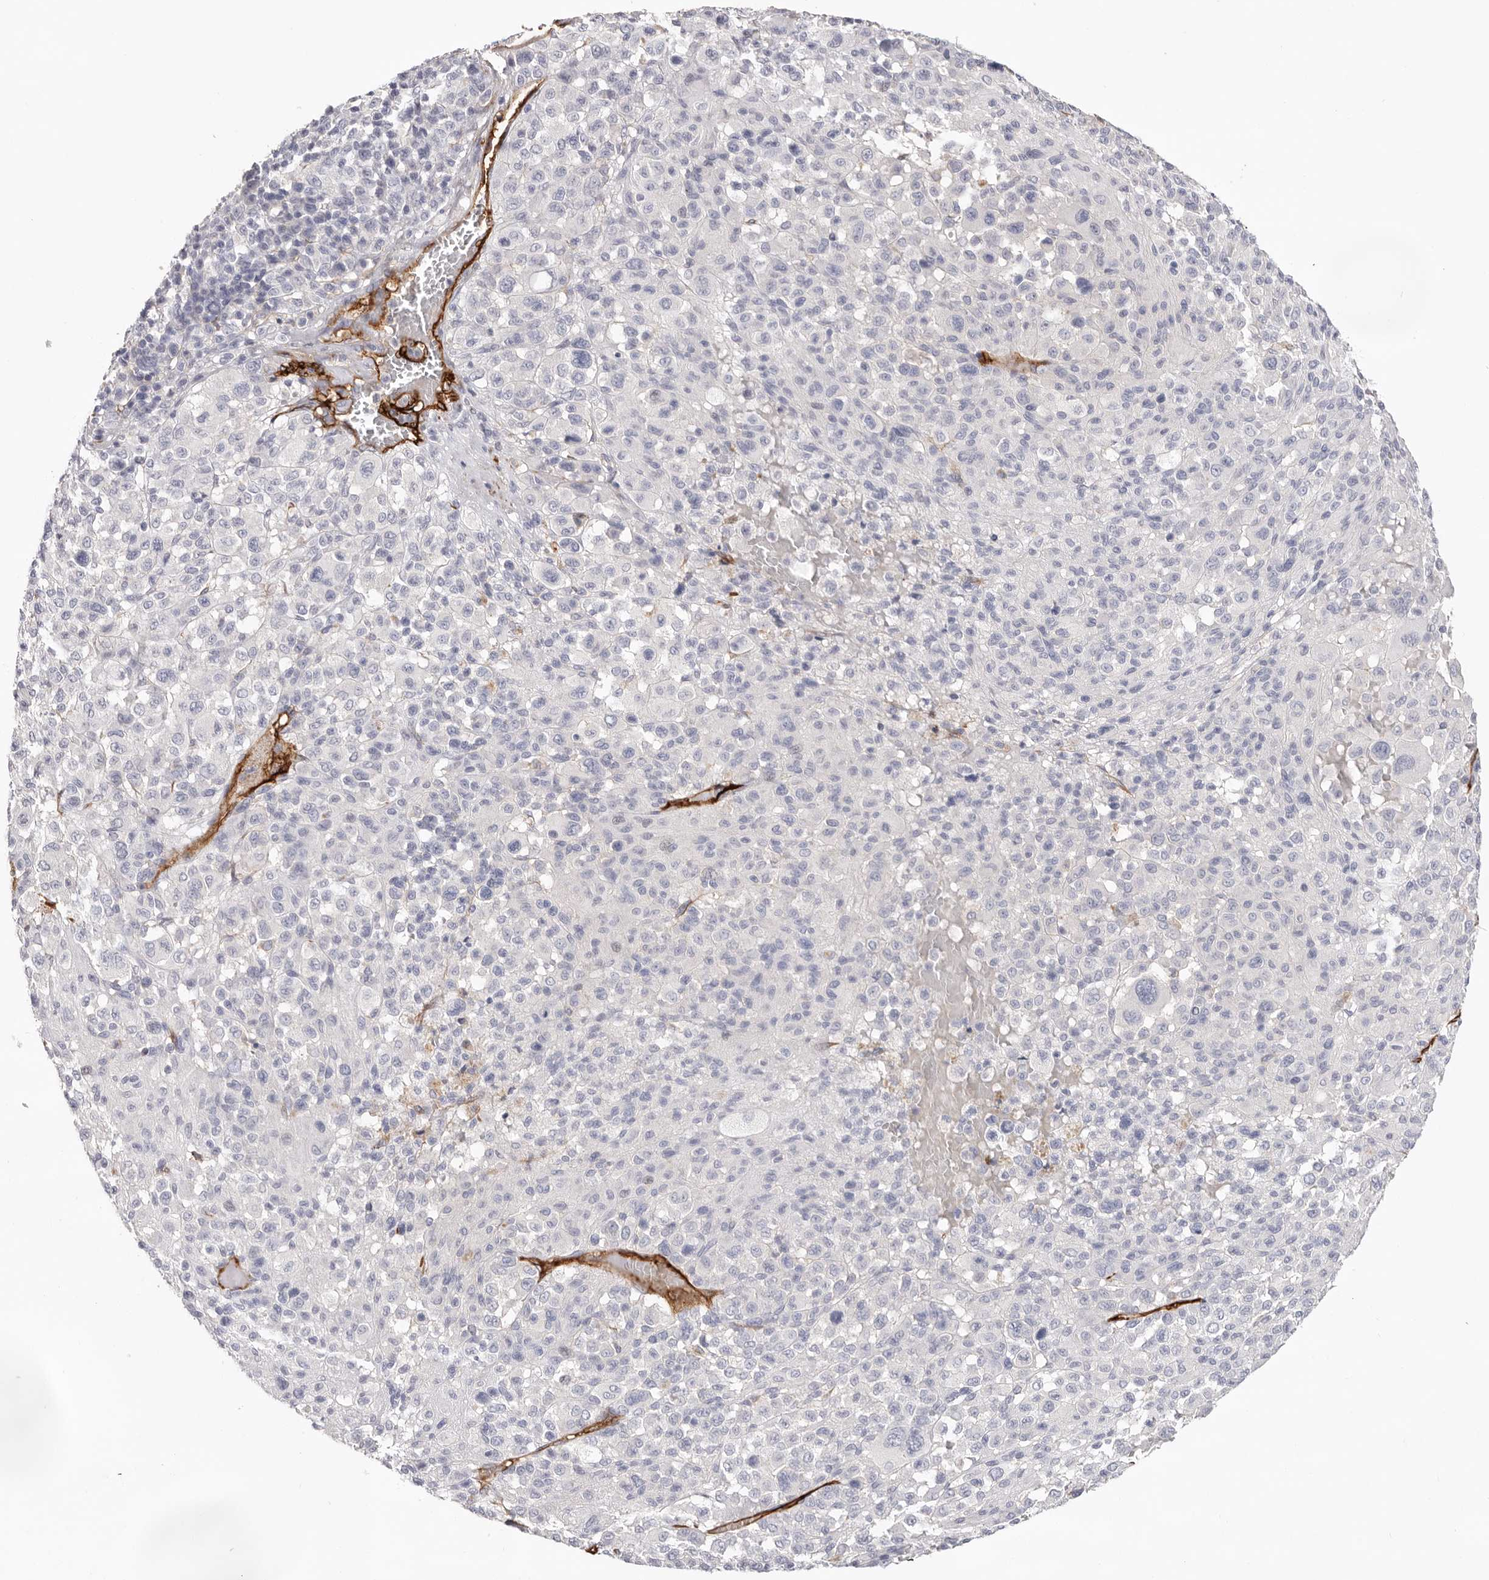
{"staining": {"intensity": "negative", "quantity": "none", "location": "none"}, "tissue": "melanoma", "cell_type": "Tumor cells", "image_type": "cancer", "snomed": [{"axis": "morphology", "description": "Malignant melanoma, Metastatic site"}, {"axis": "topography", "description": "Skin"}], "caption": "A high-resolution photomicrograph shows immunohistochemistry staining of melanoma, which demonstrates no significant expression in tumor cells.", "gene": "LRRC66", "patient": {"sex": "female", "age": 74}}